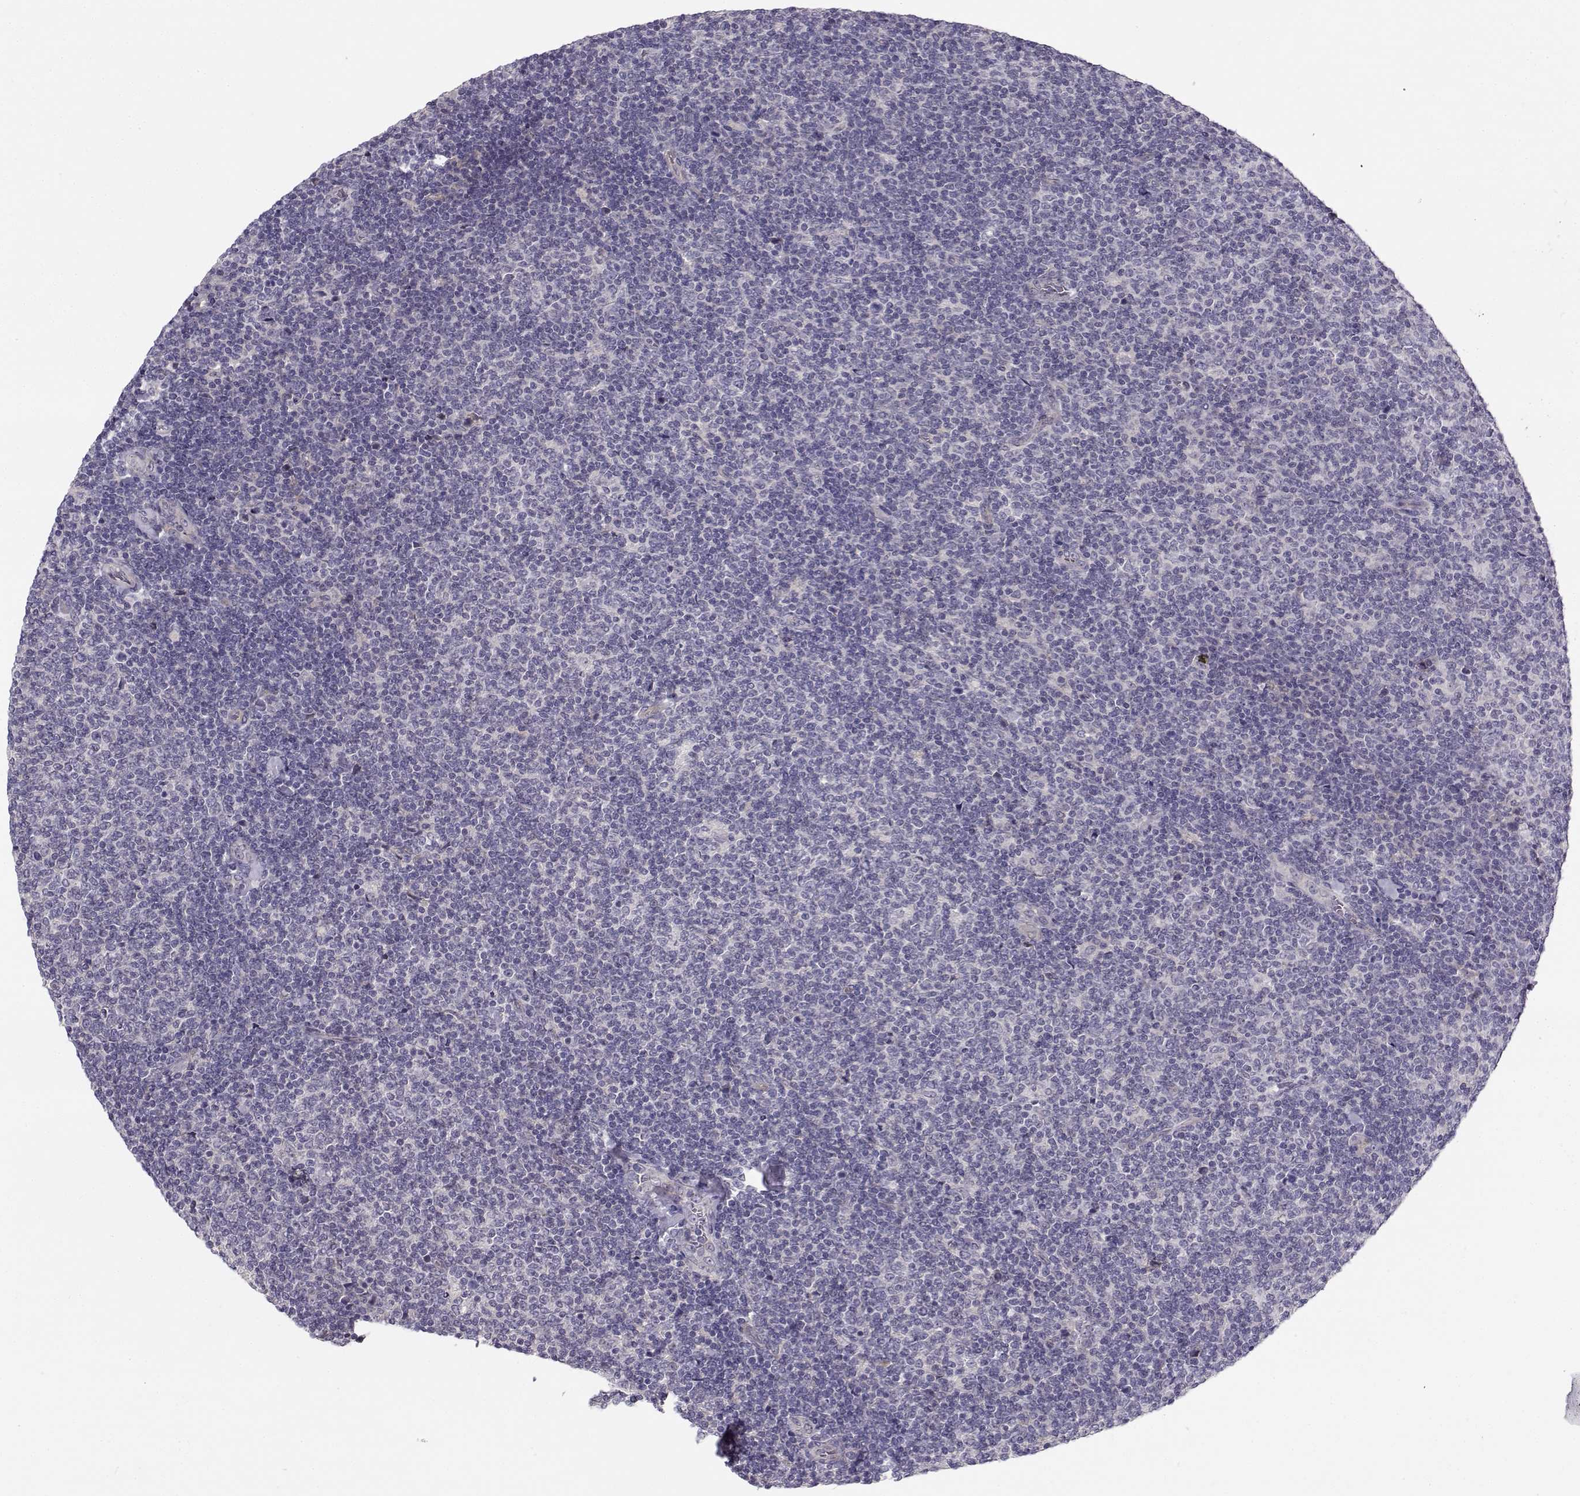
{"staining": {"intensity": "negative", "quantity": "none", "location": "none"}, "tissue": "lymphoma", "cell_type": "Tumor cells", "image_type": "cancer", "snomed": [{"axis": "morphology", "description": "Malignant lymphoma, non-Hodgkin's type, Low grade"}, {"axis": "topography", "description": "Lymph node"}], "caption": "Human malignant lymphoma, non-Hodgkin's type (low-grade) stained for a protein using immunohistochemistry demonstrates no expression in tumor cells.", "gene": "TMEM145", "patient": {"sex": "male", "age": 52}}